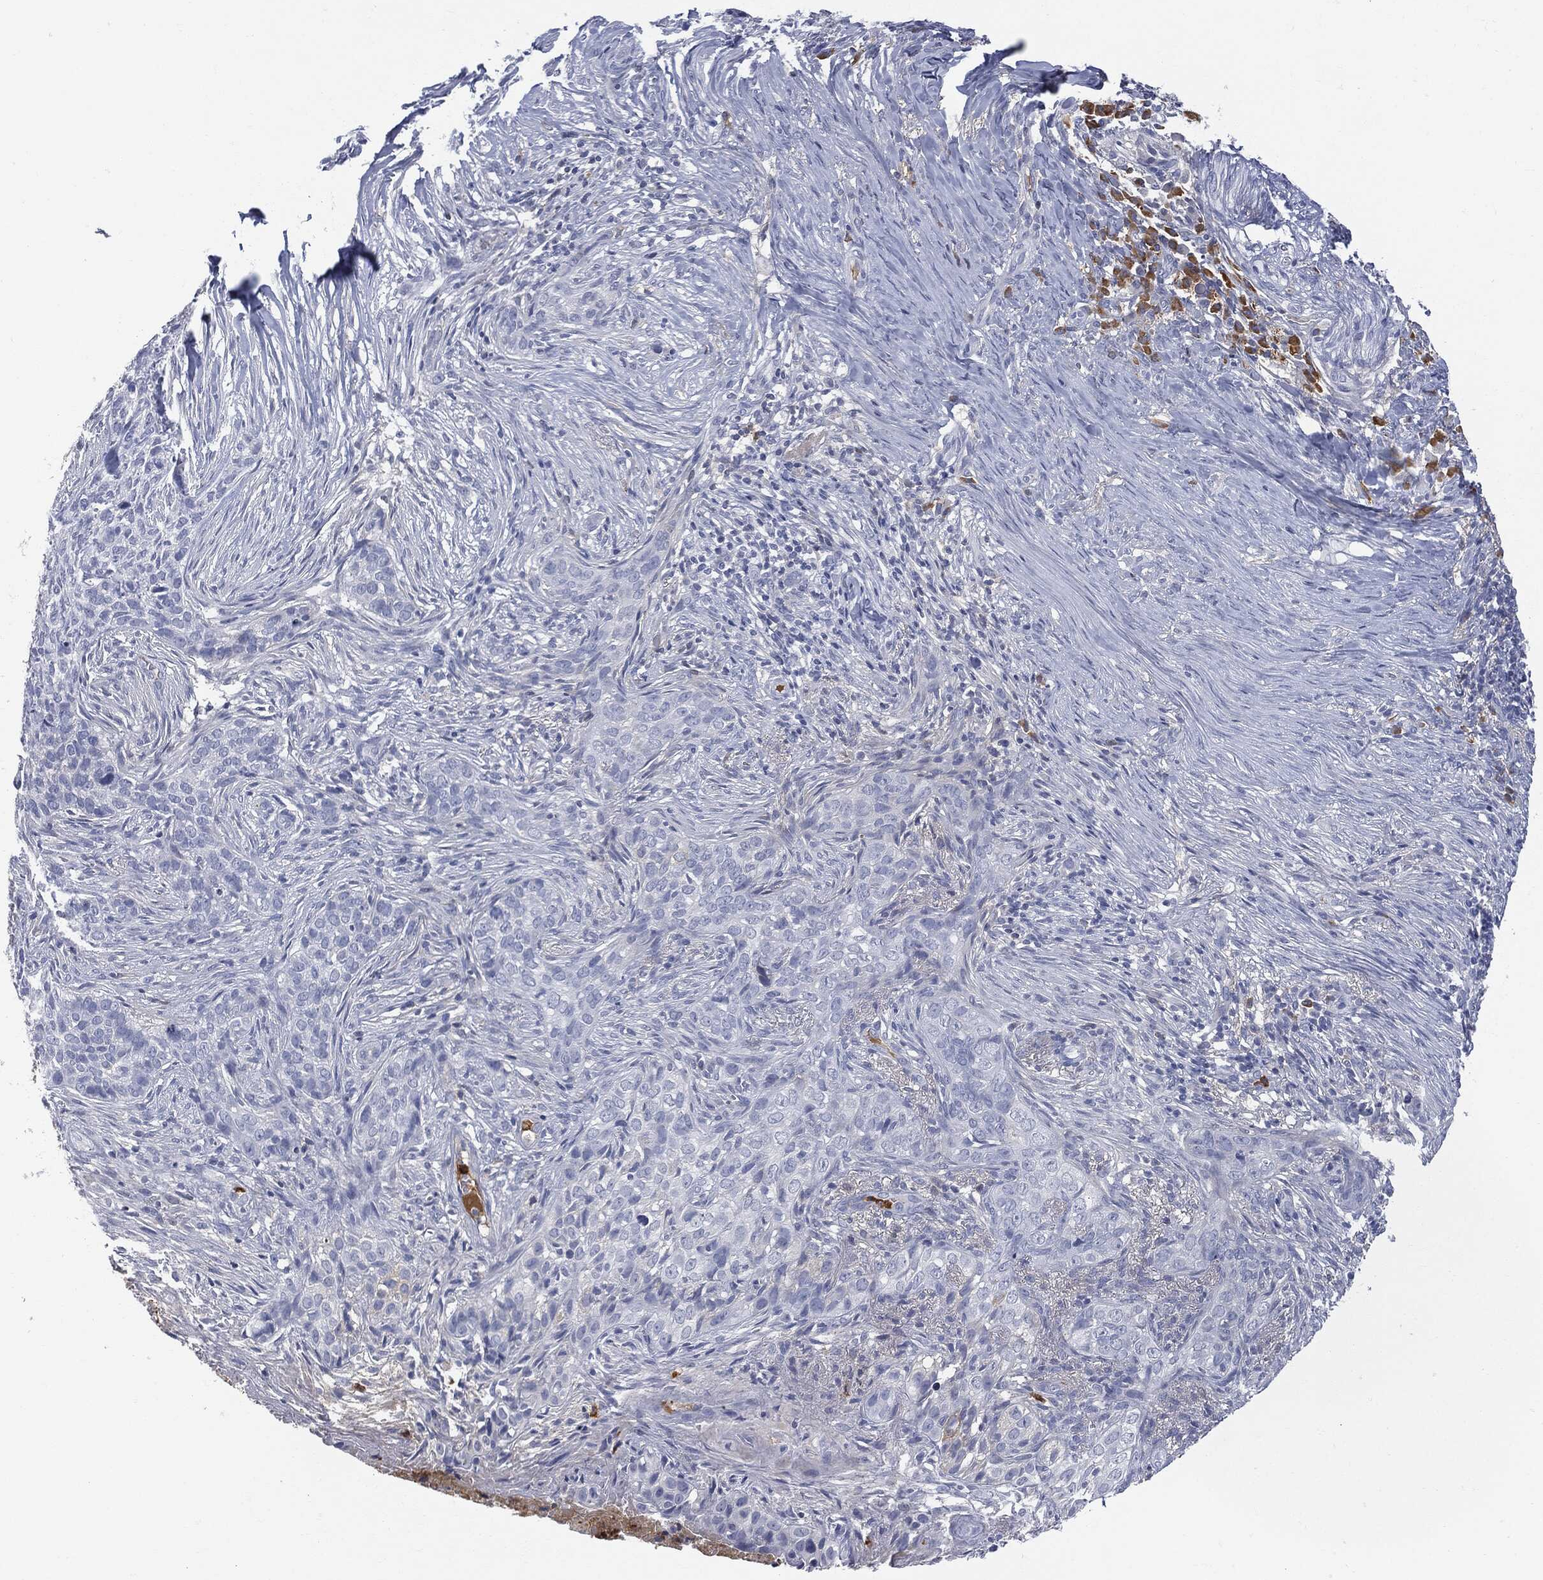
{"staining": {"intensity": "negative", "quantity": "none", "location": "none"}, "tissue": "skin cancer", "cell_type": "Tumor cells", "image_type": "cancer", "snomed": [{"axis": "morphology", "description": "Squamous cell carcinoma, NOS"}, {"axis": "topography", "description": "Skin"}], "caption": "Histopathology image shows no protein staining in tumor cells of skin cancer tissue.", "gene": "BTK", "patient": {"sex": "male", "age": 88}}